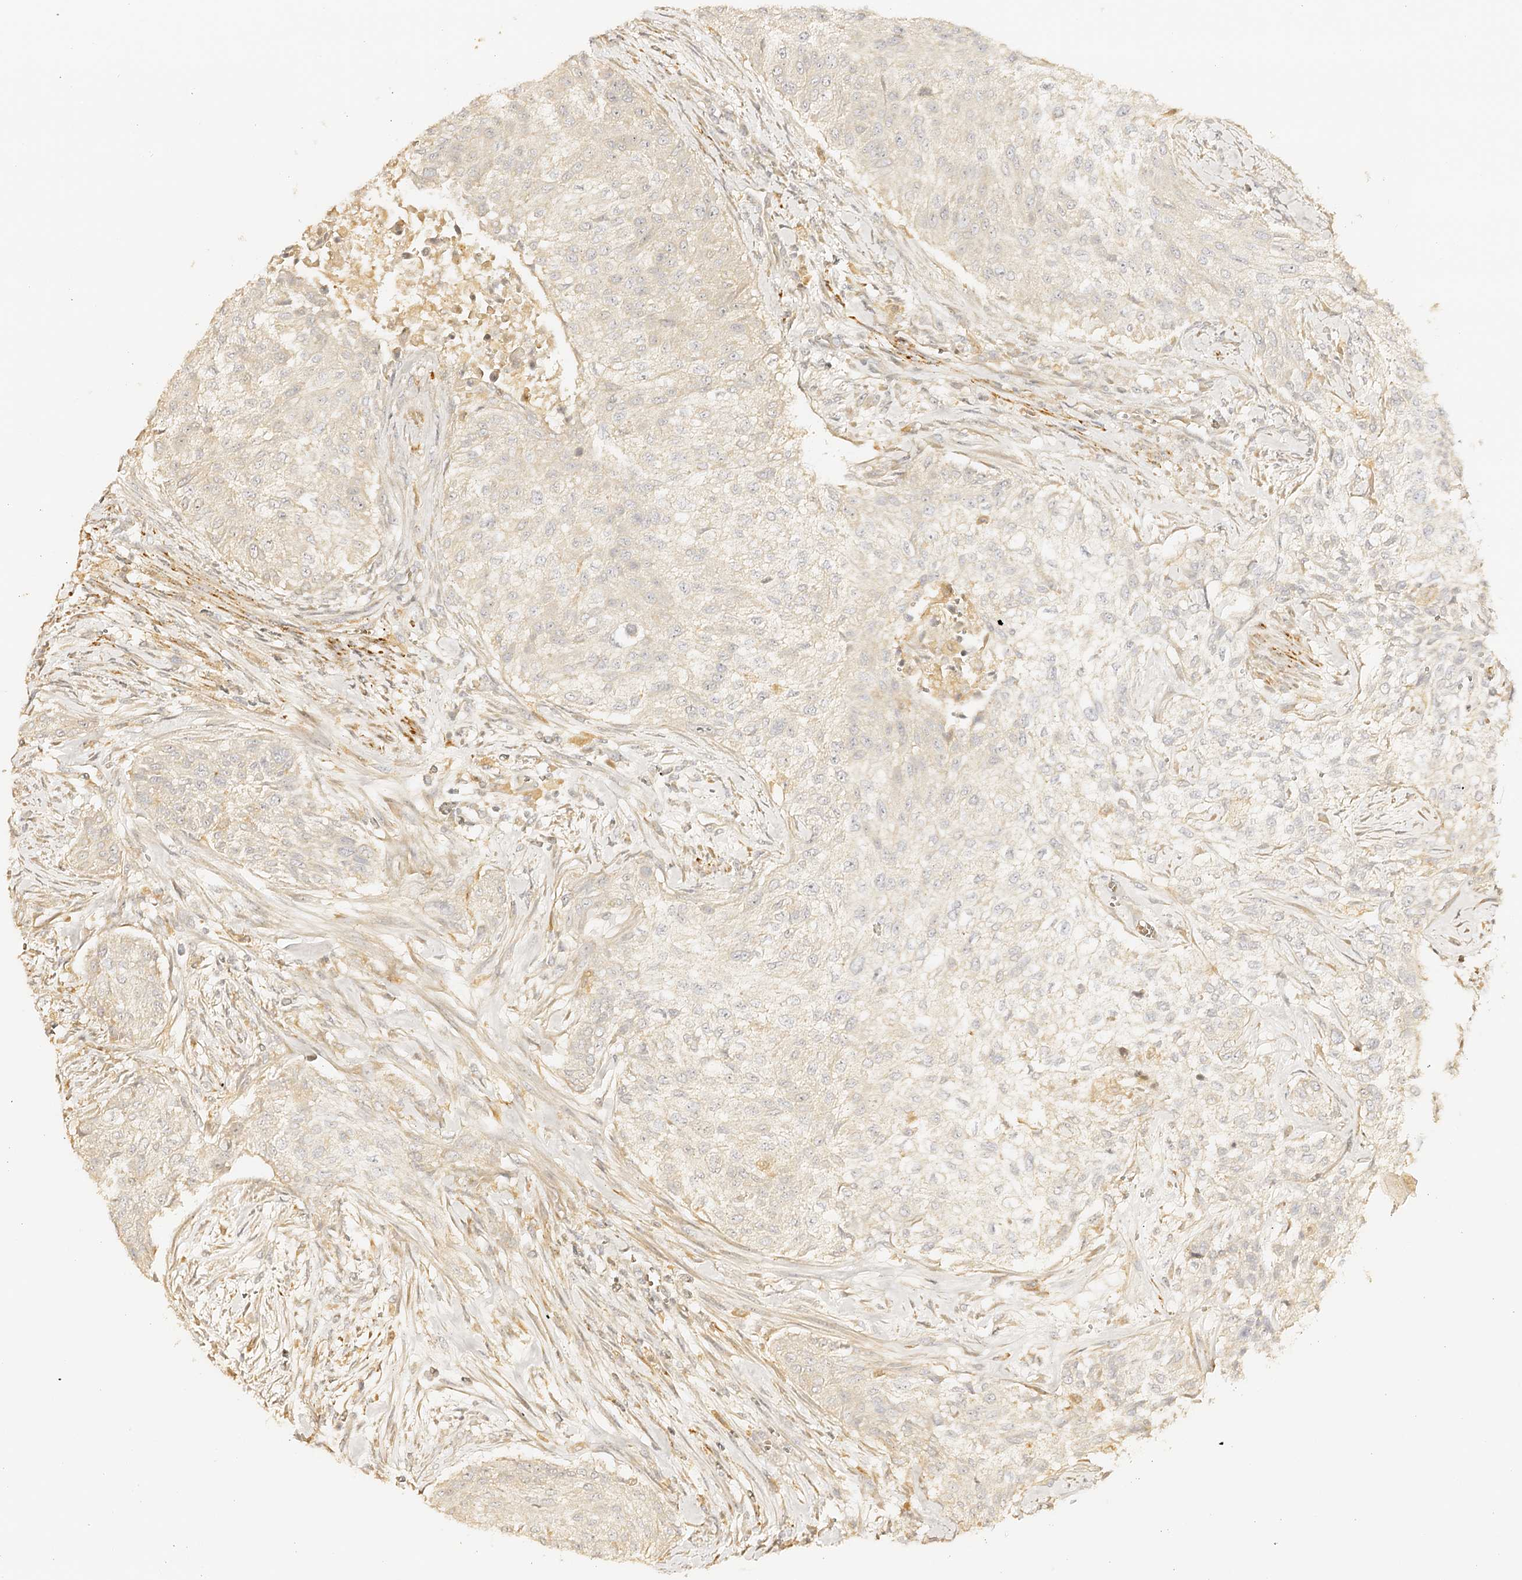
{"staining": {"intensity": "negative", "quantity": "none", "location": "none"}, "tissue": "urothelial cancer", "cell_type": "Tumor cells", "image_type": "cancer", "snomed": [{"axis": "morphology", "description": "Normal tissue, NOS"}, {"axis": "morphology", "description": "Urothelial carcinoma, NOS"}, {"axis": "topography", "description": "Urinary bladder"}, {"axis": "topography", "description": "Peripheral nerve tissue"}], "caption": "Protein analysis of urothelial cancer reveals no significant staining in tumor cells.", "gene": "DMXL2", "patient": {"sex": "male", "age": 35}}